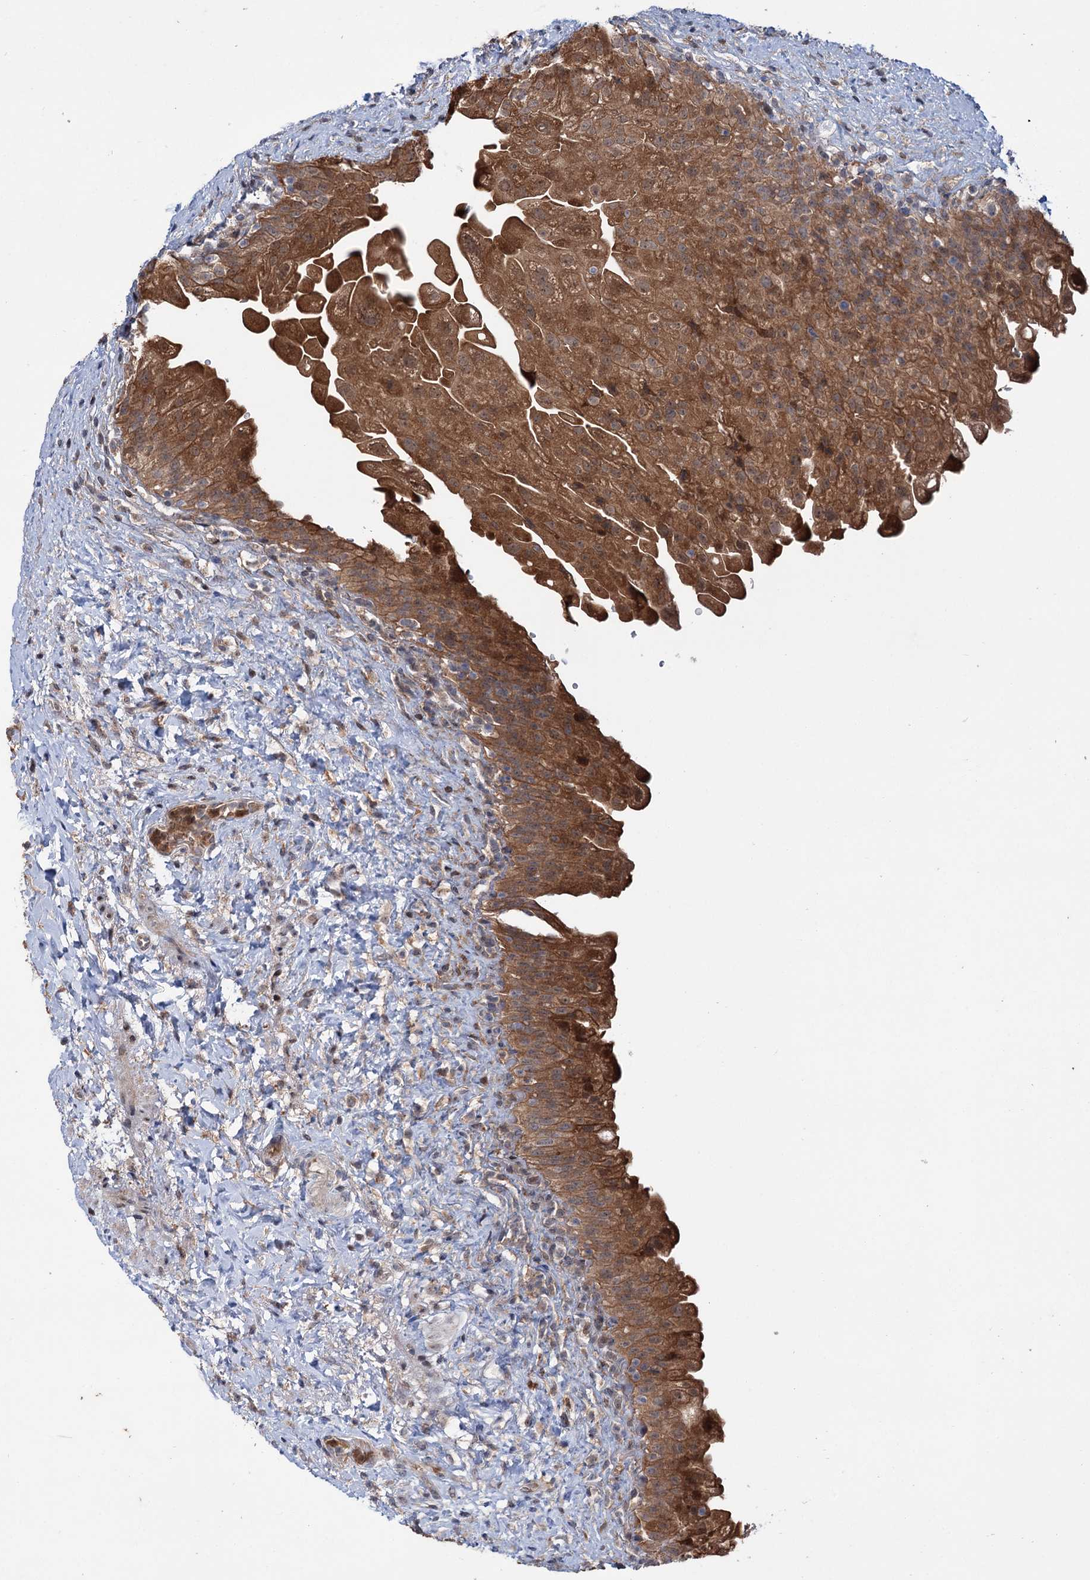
{"staining": {"intensity": "strong", "quantity": ">75%", "location": "cytoplasmic/membranous"}, "tissue": "urinary bladder", "cell_type": "Urothelial cells", "image_type": "normal", "snomed": [{"axis": "morphology", "description": "Normal tissue, NOS"}, {"axis": "topography", "description": "Urinary bladder"}], "caption": "Immunohistochemistry (IHC) photomicrograph of benign urinary bladder: human urinary bladder stained using immunohistochemistry exhibits high levels of strong protein expression localized specifically in the cytoplasmic/membranous of urothelial cells, appearing as a cytoplasmic/membranous brown color.", "gene": "PTPN3", "patient": {"sex": "female", "age": 27}}